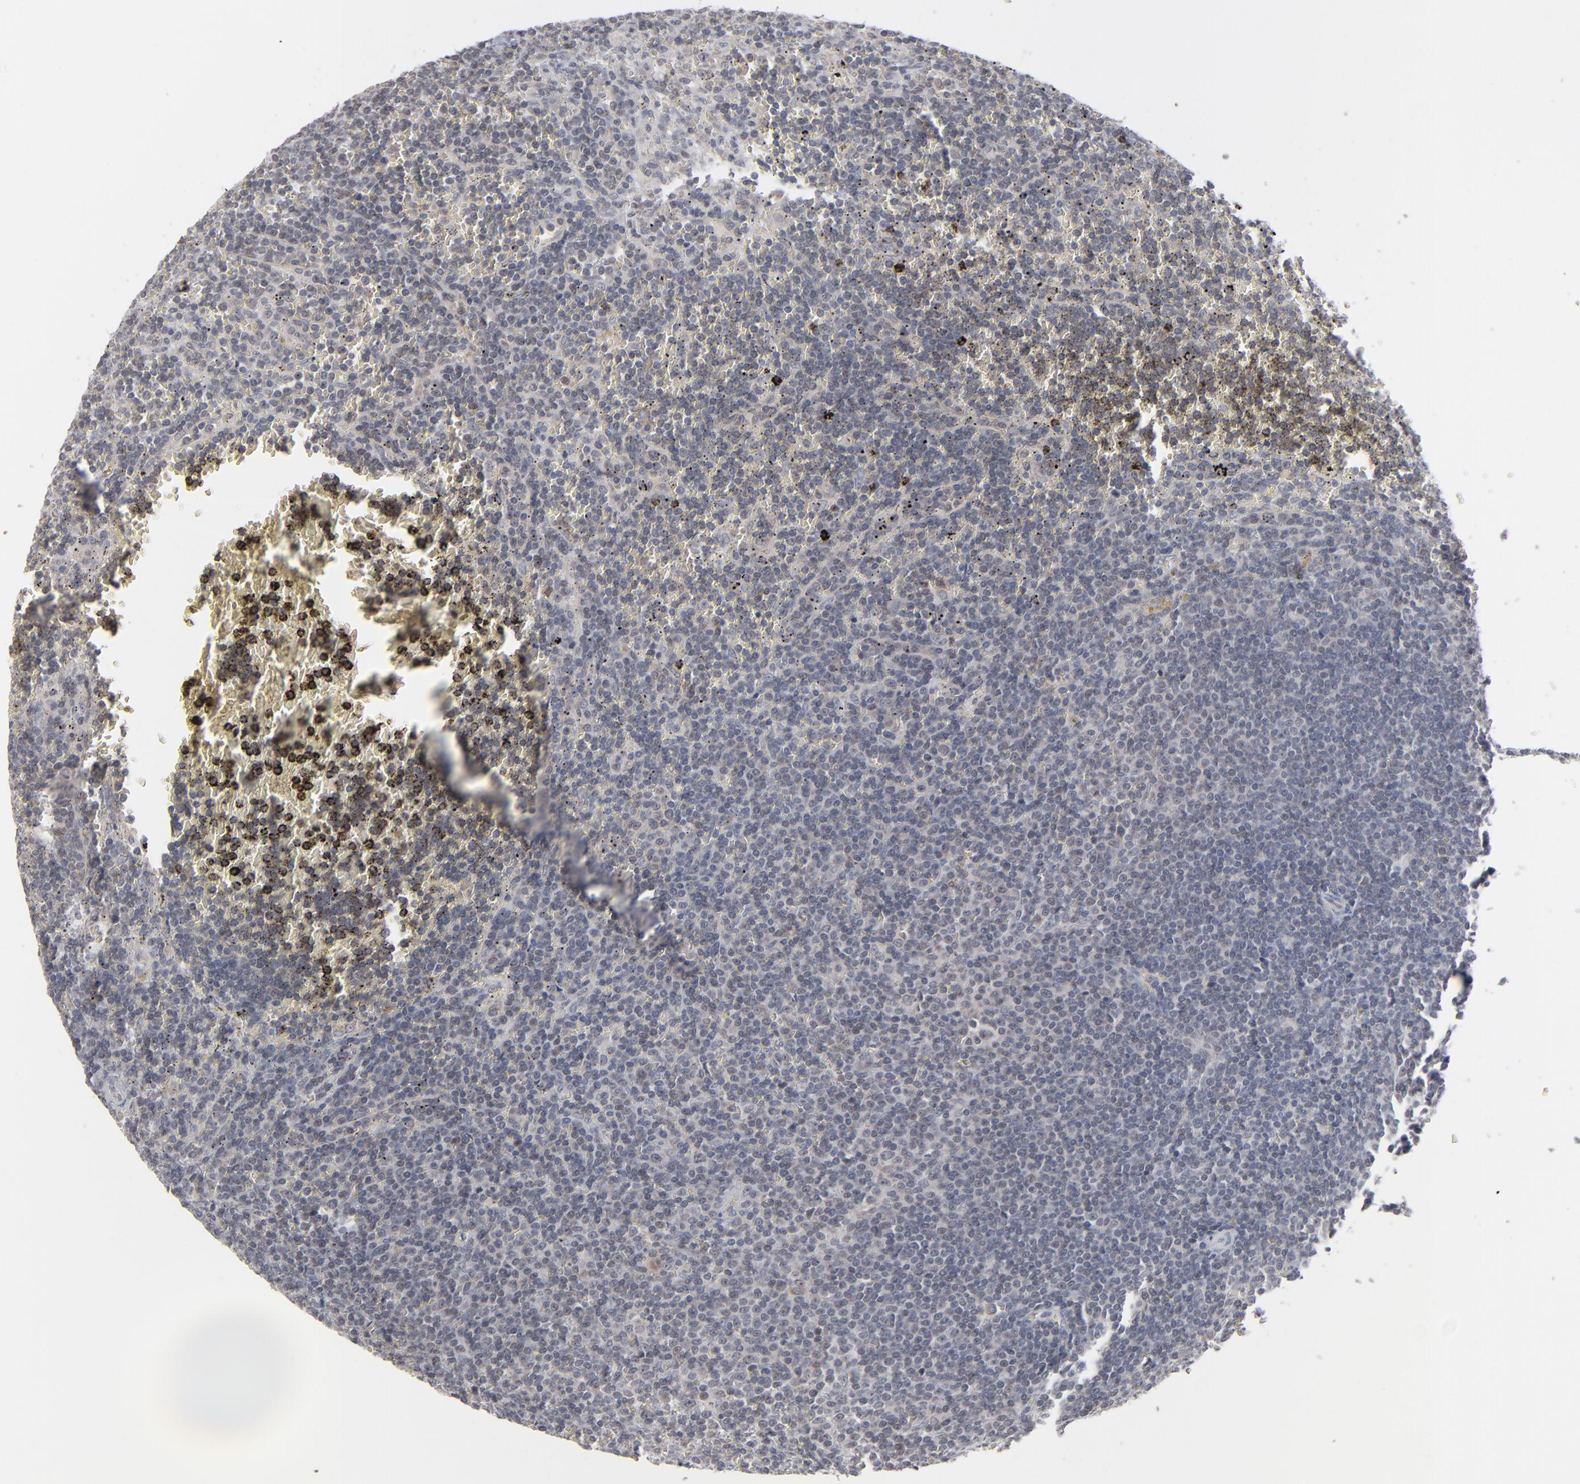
{"staining": {"intensity": "negative", "quantity": "none", "location": "none"}, "tissue": "lymphoma", "cell_type": "Tumor cells", "image_type": "cancer", "snomed": [{"axis": "morphology", "description": "Malignant lymphoma, non-Hodgkin's type, Low grade"}, {"axis": "topography", "description": "Spleen"}], "caption": "A high-resolution micrograph shows immunohistochemistry staining of low-grade malignant lymphoma, non-Hodgkin's type, which reveals no significant positivity in tumor cells.", "gene": "POF1B", "patient": {"sex": "male", "age": 80}}